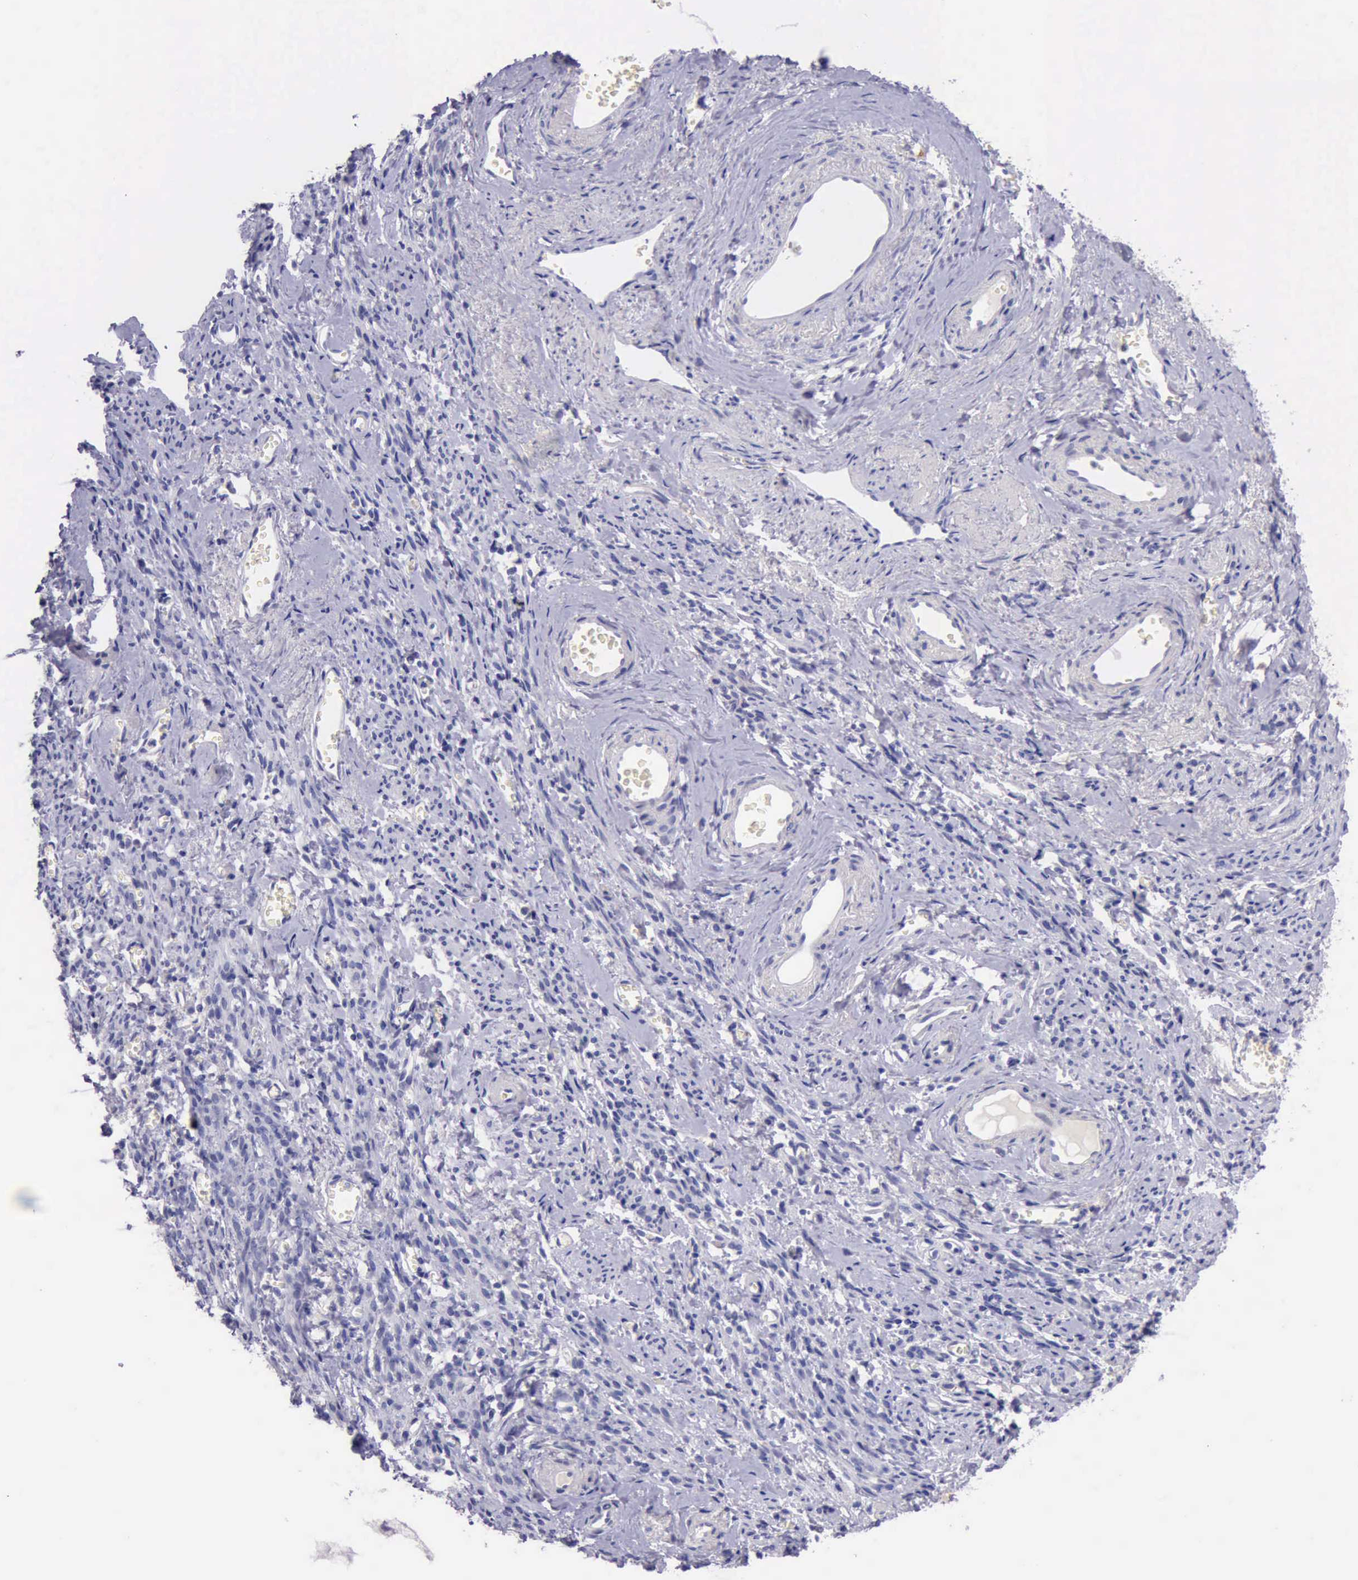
{"staining": {"intensity": "negative", "quantity": "none", "location": "none"}, "tissue": "endometrial cancer", "cell_type": "Tumor cells", "image_type": "cancer", "snomed": [{"axis": "morphology", "description": "Adenocarcinoma, NOS"}, {"axis": "topography", "description": "Endometrium"}], "caption": "Protein analysis of endometrial adenocarcinoma displays no significant staining in tumor cells. Brightfield microscopy of IHC stained with DAB (brown) and hematoxylin (blue), captured at high magnification.", "gene": "LRFN5", "patient": {"sex": "female", "age": 75}}